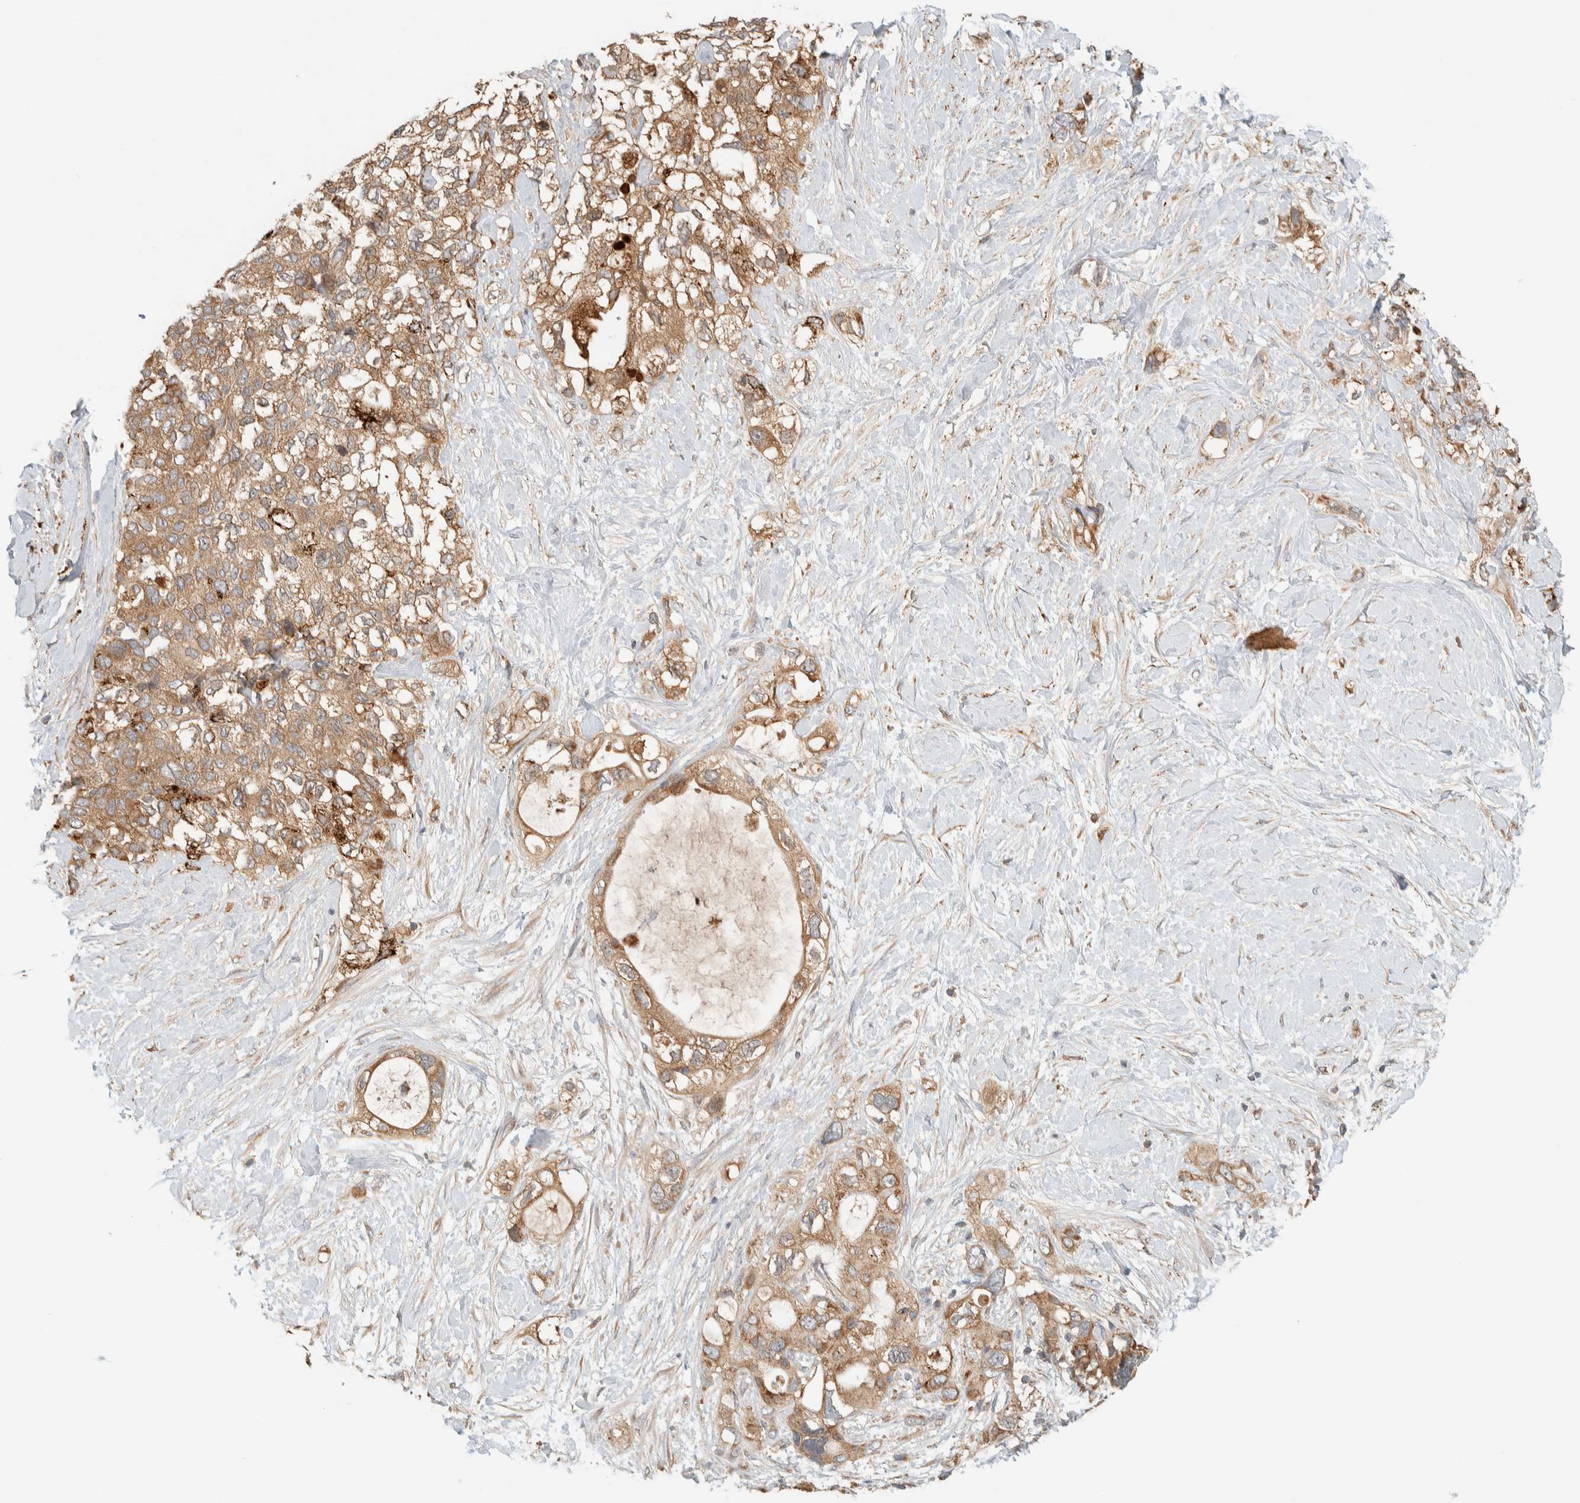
{"staining": {"intensity": "moderate", "quantity": ">75%", "location": "cytoplasmic/membranous"}, "tissue": "pancreatic cancer", "cell_type": "Tumor cells", "image_type": "cancer", "snomed": [{"axis": "morphology", "description": "Adenocarcinoma, NOS"}, {"axis": "topography", "description": "Pancreas"}], "caption": "The immunohistochemical stain highlights moderate cytoplasmic/membranous expression in tumor cells of pancreatic cancer tissue.", "gene": "FAM167A", "patient": {"sex": "female", "age": 56}}